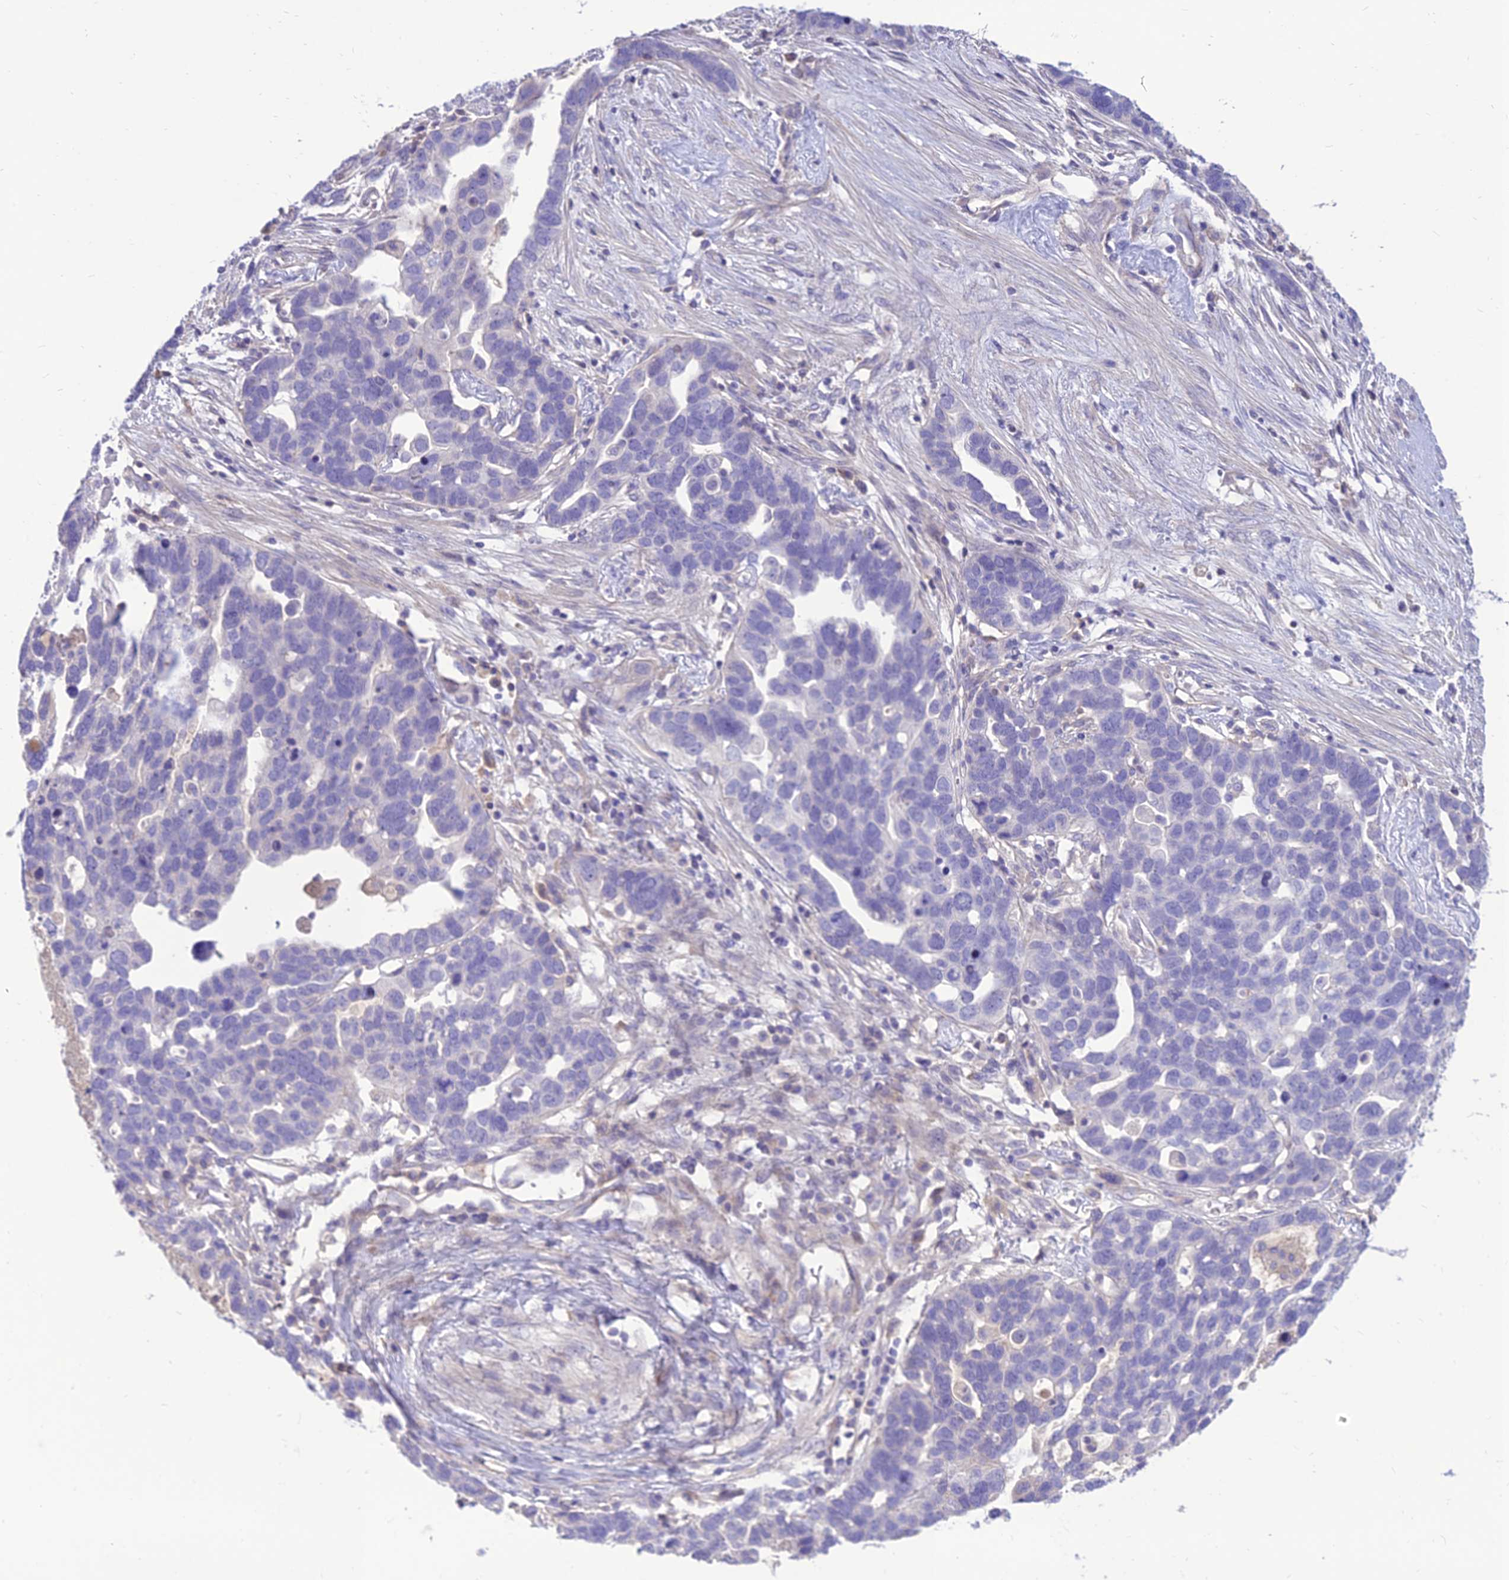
{"staining": {"intensity": "negative", "quantity": "none", "location": "none"}, "tissue": "ovarian cancer", "cell_type": "Tumor cells", "image_type": "cancer", "snomed": [{"axis": "morphology", "description": "Cystadenocarcinoma, serous, NOS"}, {"axis": "topography", "description": "Ovary"}], "caption": "A histopathology image of human ovarian cancer is negative for staining in tumor cells.", "gene": "TEKT3", "patient": {"sex": "female", "age": 54}}